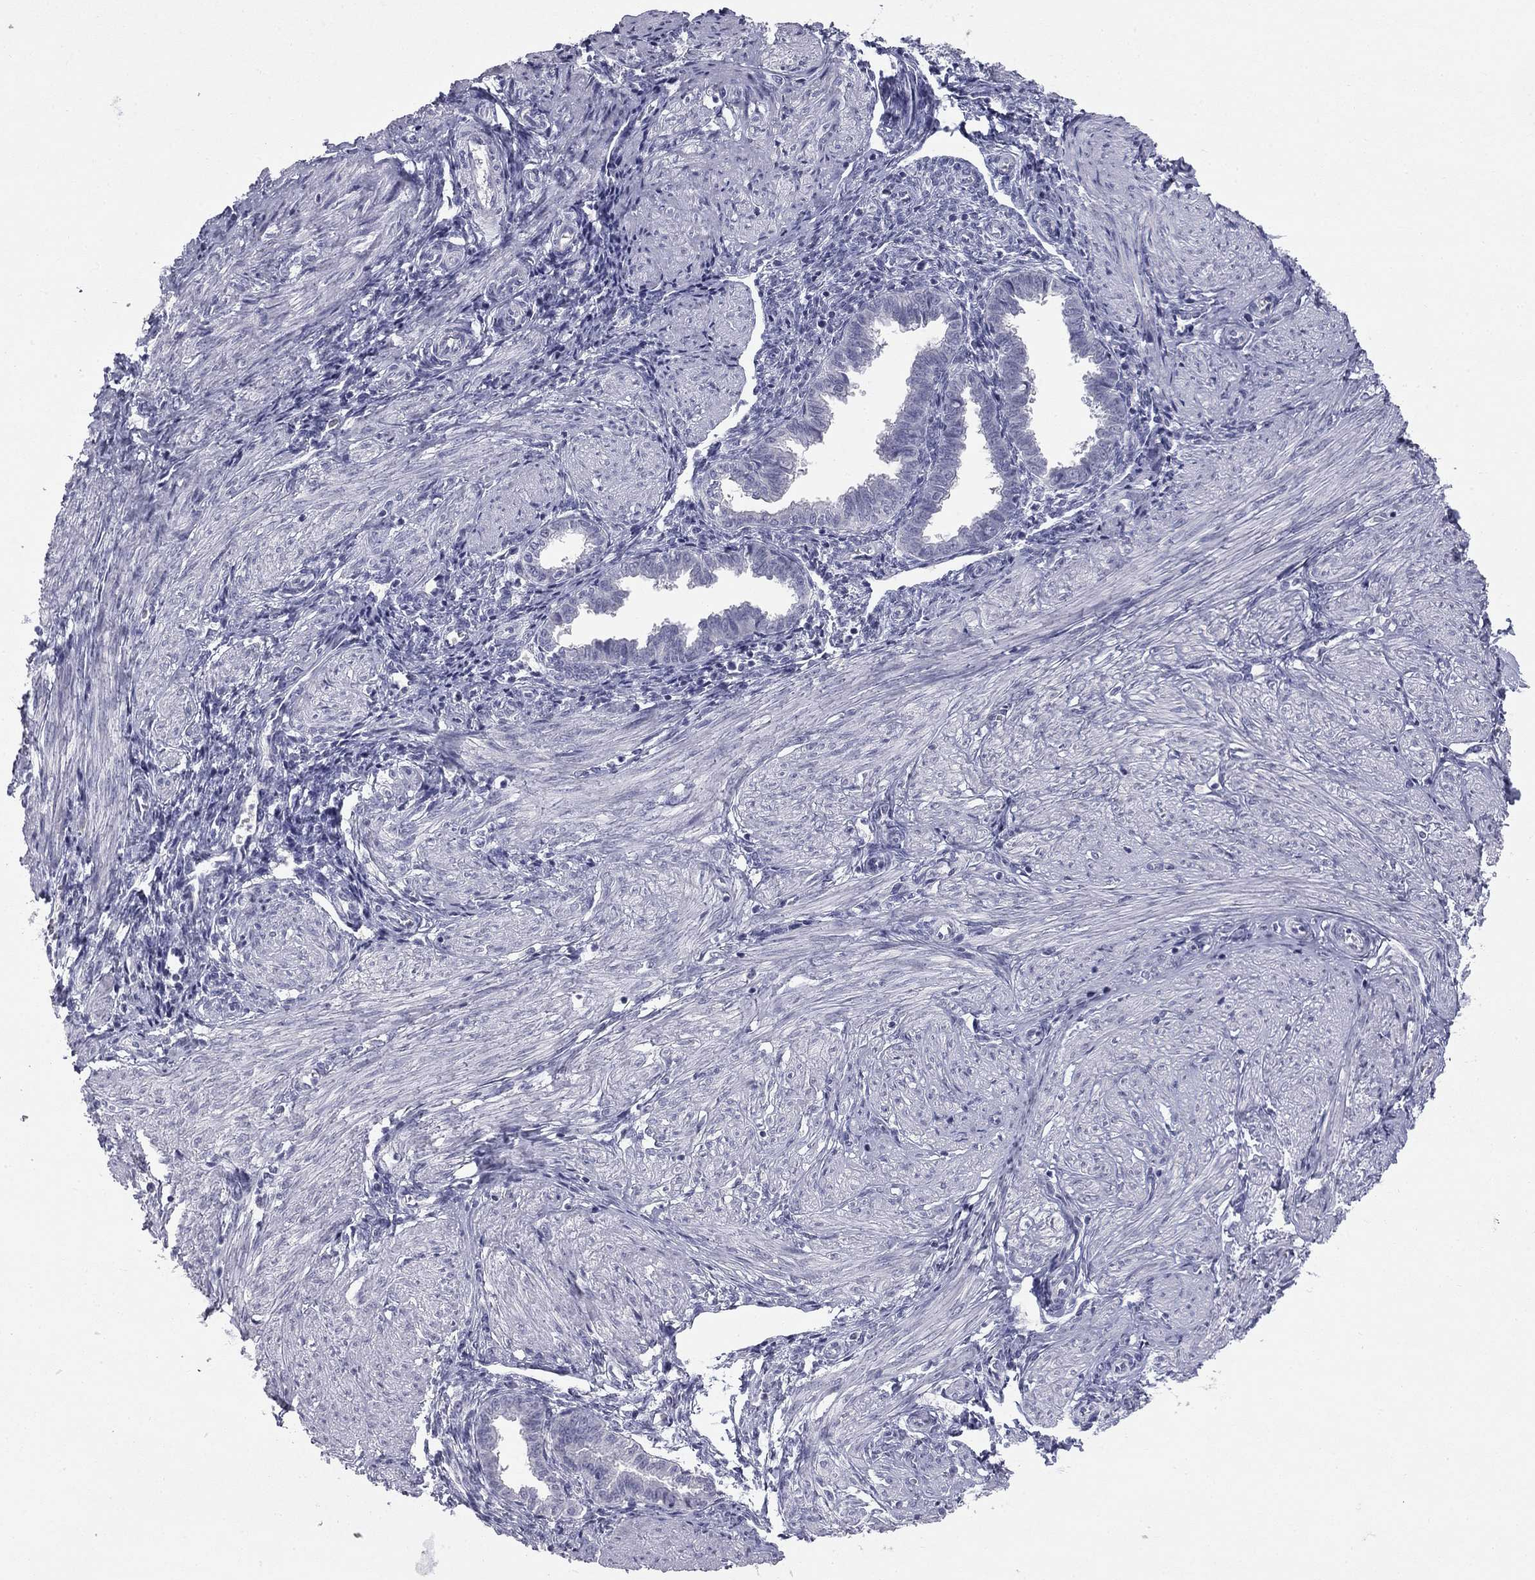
{"staining": {"intensity": "negative", "quantity": "none", "location": "none"}, "tissue": "endometrium", "cell_type": "Cells in endometrial stroma", "image_type": "normal", "snomed": [{"axis": "morphology", "description": "Normal tissue, NOS"}, {"axis": "topography", "description": "Endometrium"}], "caption": "The histopathology image shows no significant expression in cells in endometrial stroma of endometrium.", "gene": "TFAP2B", "patient": {"sex": "female", "age": 37}}